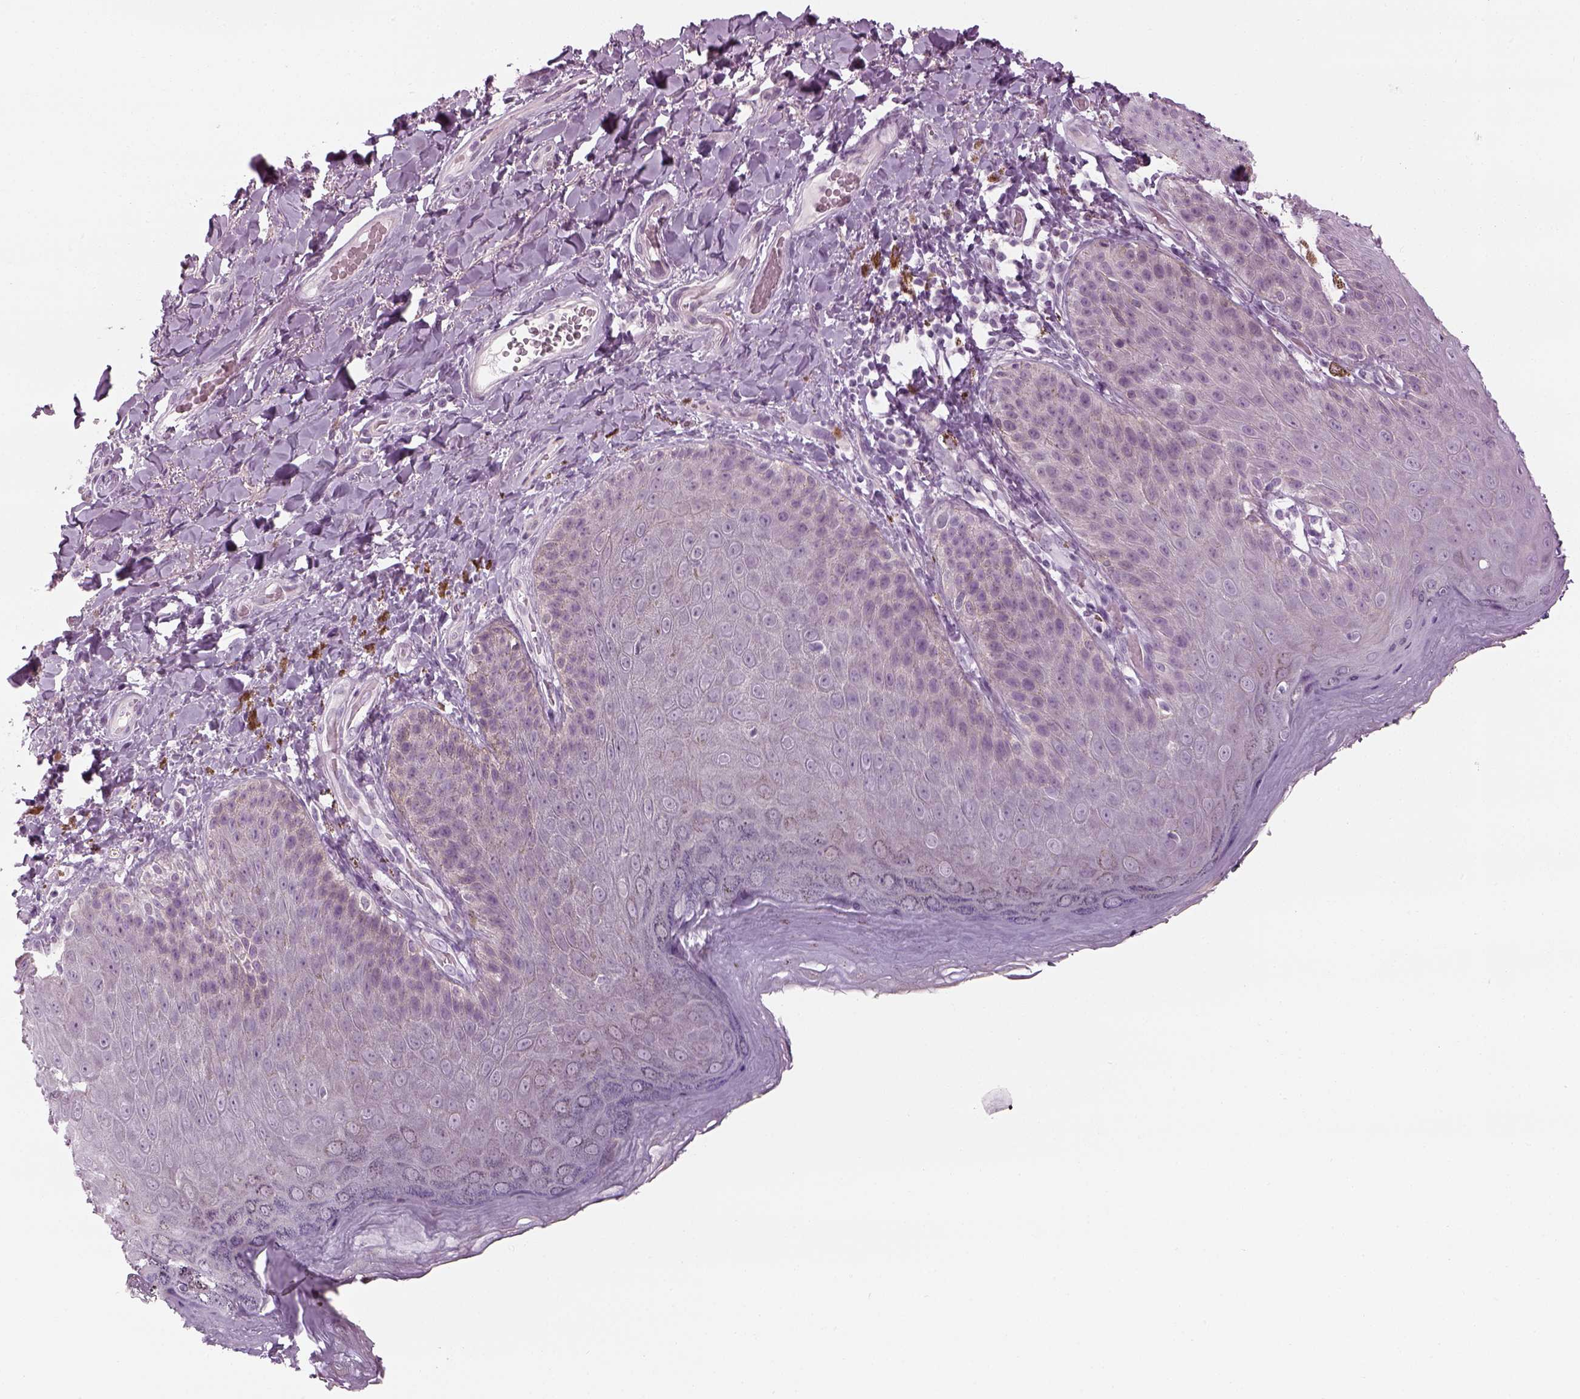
{"staining": {"intensity": "negative", "quantity": "none", "location": "none"}, "tissue": "skin", "cell_type": "Epidermal cells", "image_type": "normal", "snomed": [{"axis": "morphology", "description": "Normal tissue, NOS"}, {"axis": "topography", "description": "Anal"}], "caption": "This histopathology image is of benign skin stained with immunohistochemistry (IHC) to label a protein in brown with the nuclei are counter-stained blue. There is no positivity in epidermal cells.", "gene": "LRRIQ3", "patient": {"sex": "male", "age": 53}}